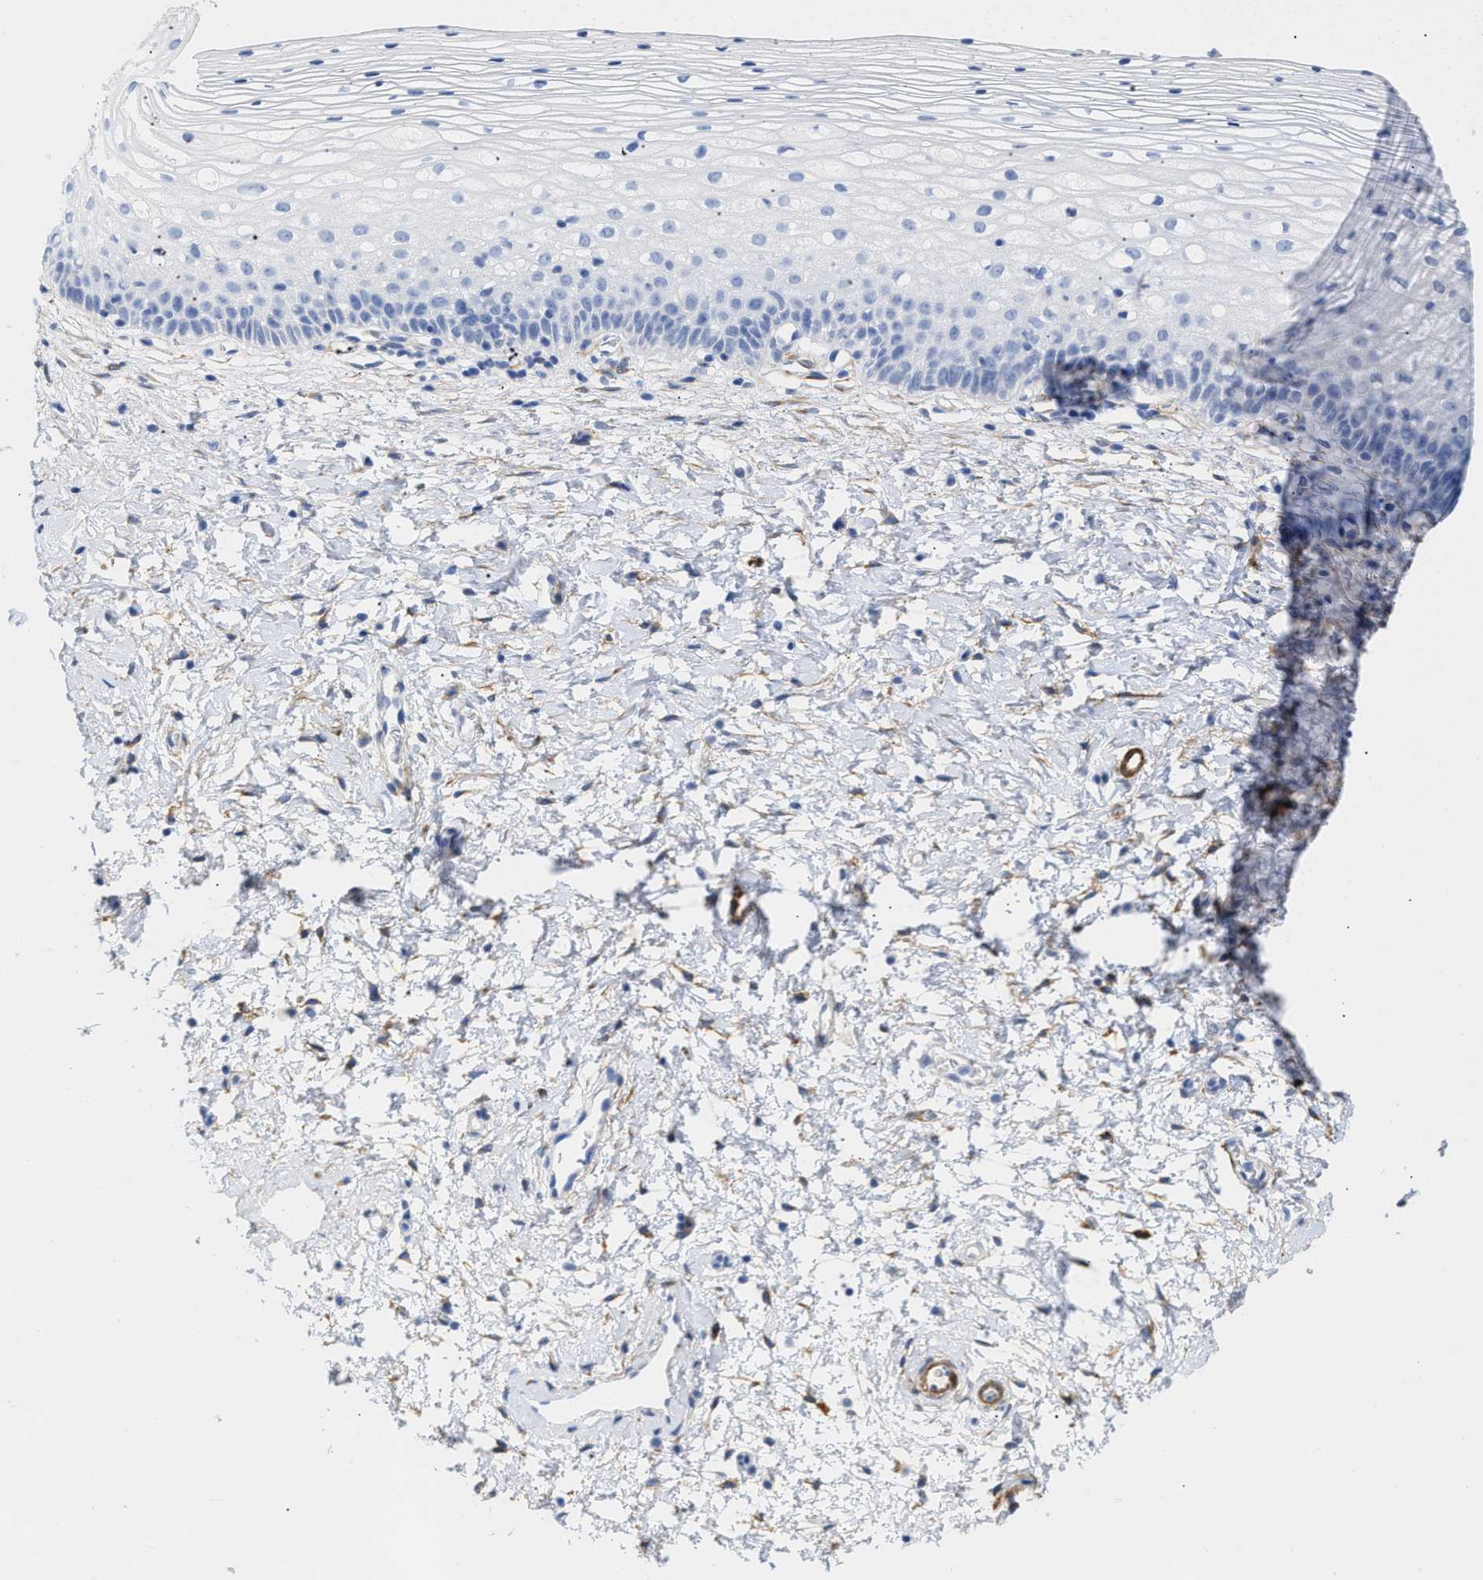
{"staining": {"intensity": "negative", "quantity": "none", "location": "none"}, "tissue": "cervix", "cell_type": "Squamous epithelial cells", "image_type": "normal", "snomed": [{"axis": "morphology", "description": "Normal tissue, NOS"}, {"axis": "topography", "description": "Cervix"}], "caption": "Cervix was stained to show a protein in brown. There is no significant expression in squamous epithelial cells. (Immunohistochemistry (ihc), brightfield microscopy, high magnification).", "gene": "AMPH", "patient": {"sex": "female", "age": 72}}